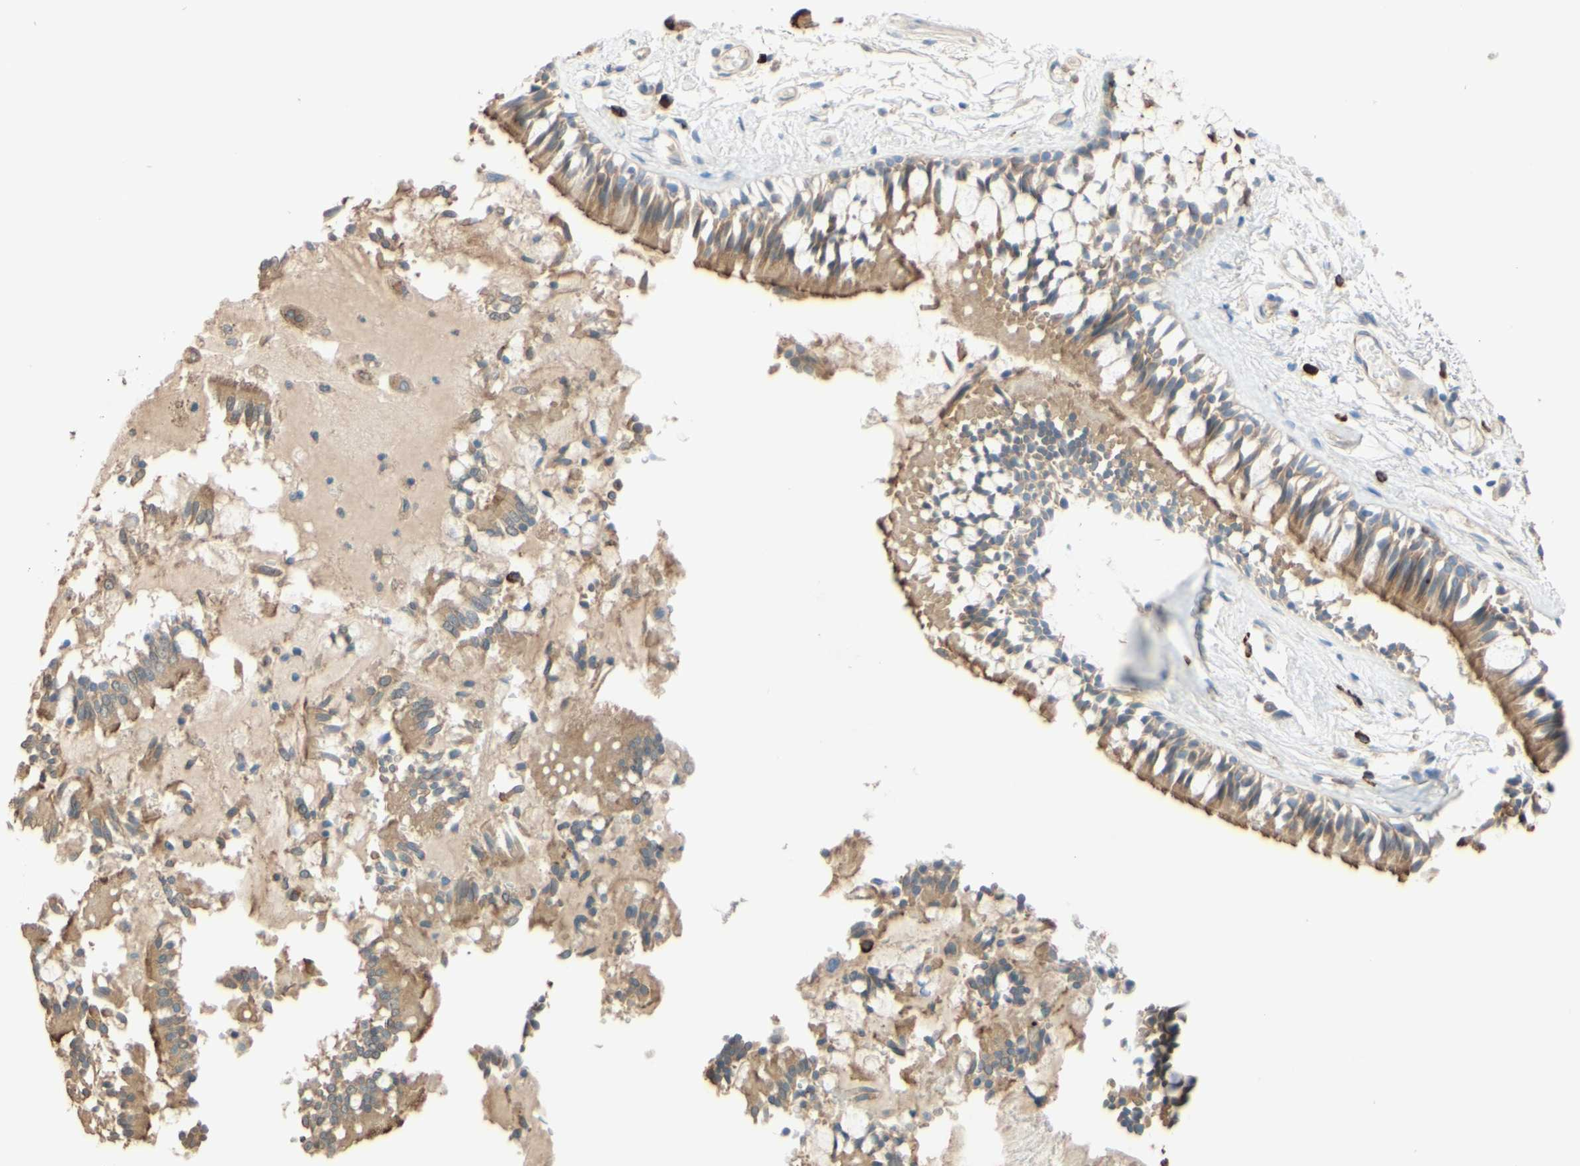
{"staining": {"intensity": "moderate", "quantity": ">75%", "location": "cytoplasmic/membranous"}, "tissue": "bronchus", "cell_type": "Respiratory epithelial cells", "image_type": "normal", "snomed": [{"axis": "morphology", "description": "Normal tissue, NOS"}, {"axis": "morphology", "description": "Inflammation, NOS"}, {"axis": "topography", "description": "Cartilage tissue"}, {"axis": "topography", "description": "Lung"}], "caption": "This is a micrograph of immunohistochemistry staining of unremarkable bronchus, which shows moderate positivity in the cytoplasmic/membranous of respiratory epithelial cells.", "gene": "SMIM19", "patient": {"sex": "male", "age": 71}}